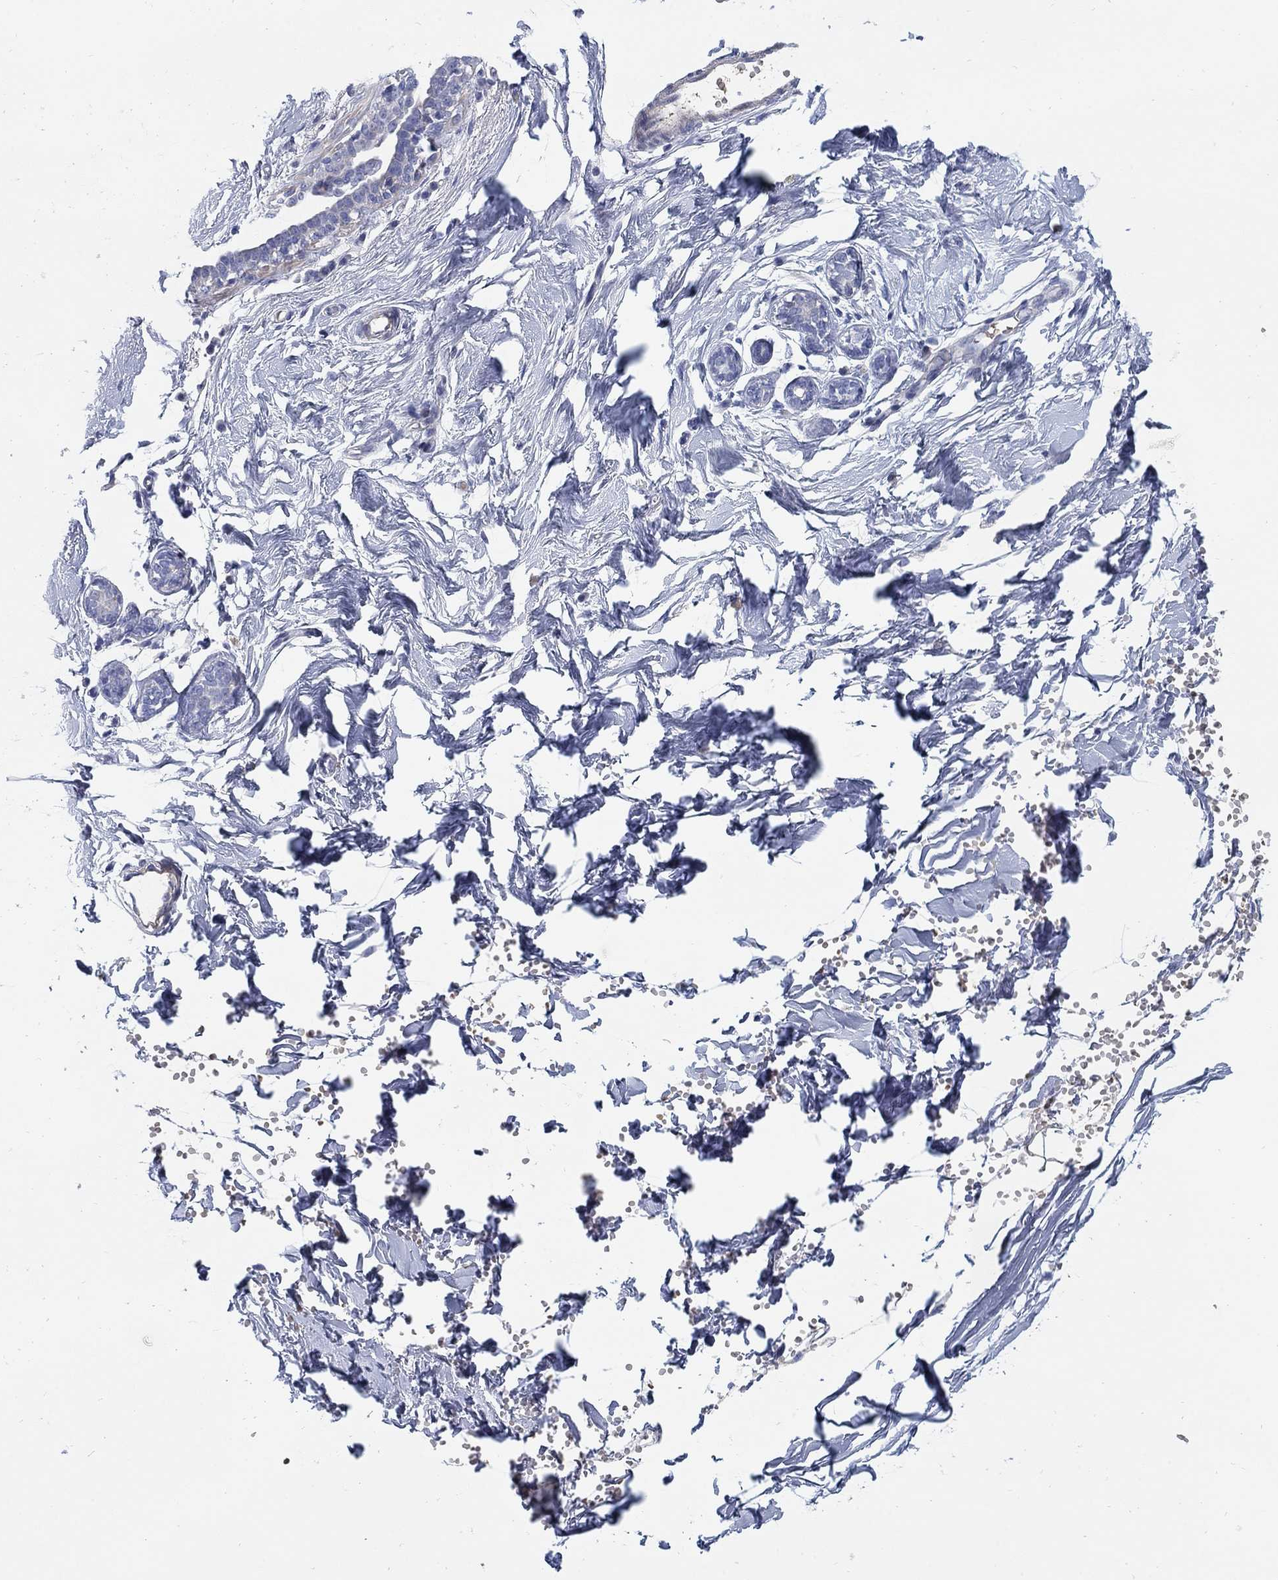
{"staining": {"intensity": "negative", "quantity": "none", "location": "none"}, "tissue": "breast", "cell_type": "Adipocytes", "image_type": "normal", "snomed": [{"axis": "morphology", "description": "Normal tissue, NOS"}, {"axis": "topography", "description": "Breast"}], "caption": "Photomicrograph shows no protein staining in adipocytes of normal breast. (DAB immunohistochemistry with hematoxylin counter stain).", "gene": "HEATR4", "patient": {"sex": "female", "age": 37}}